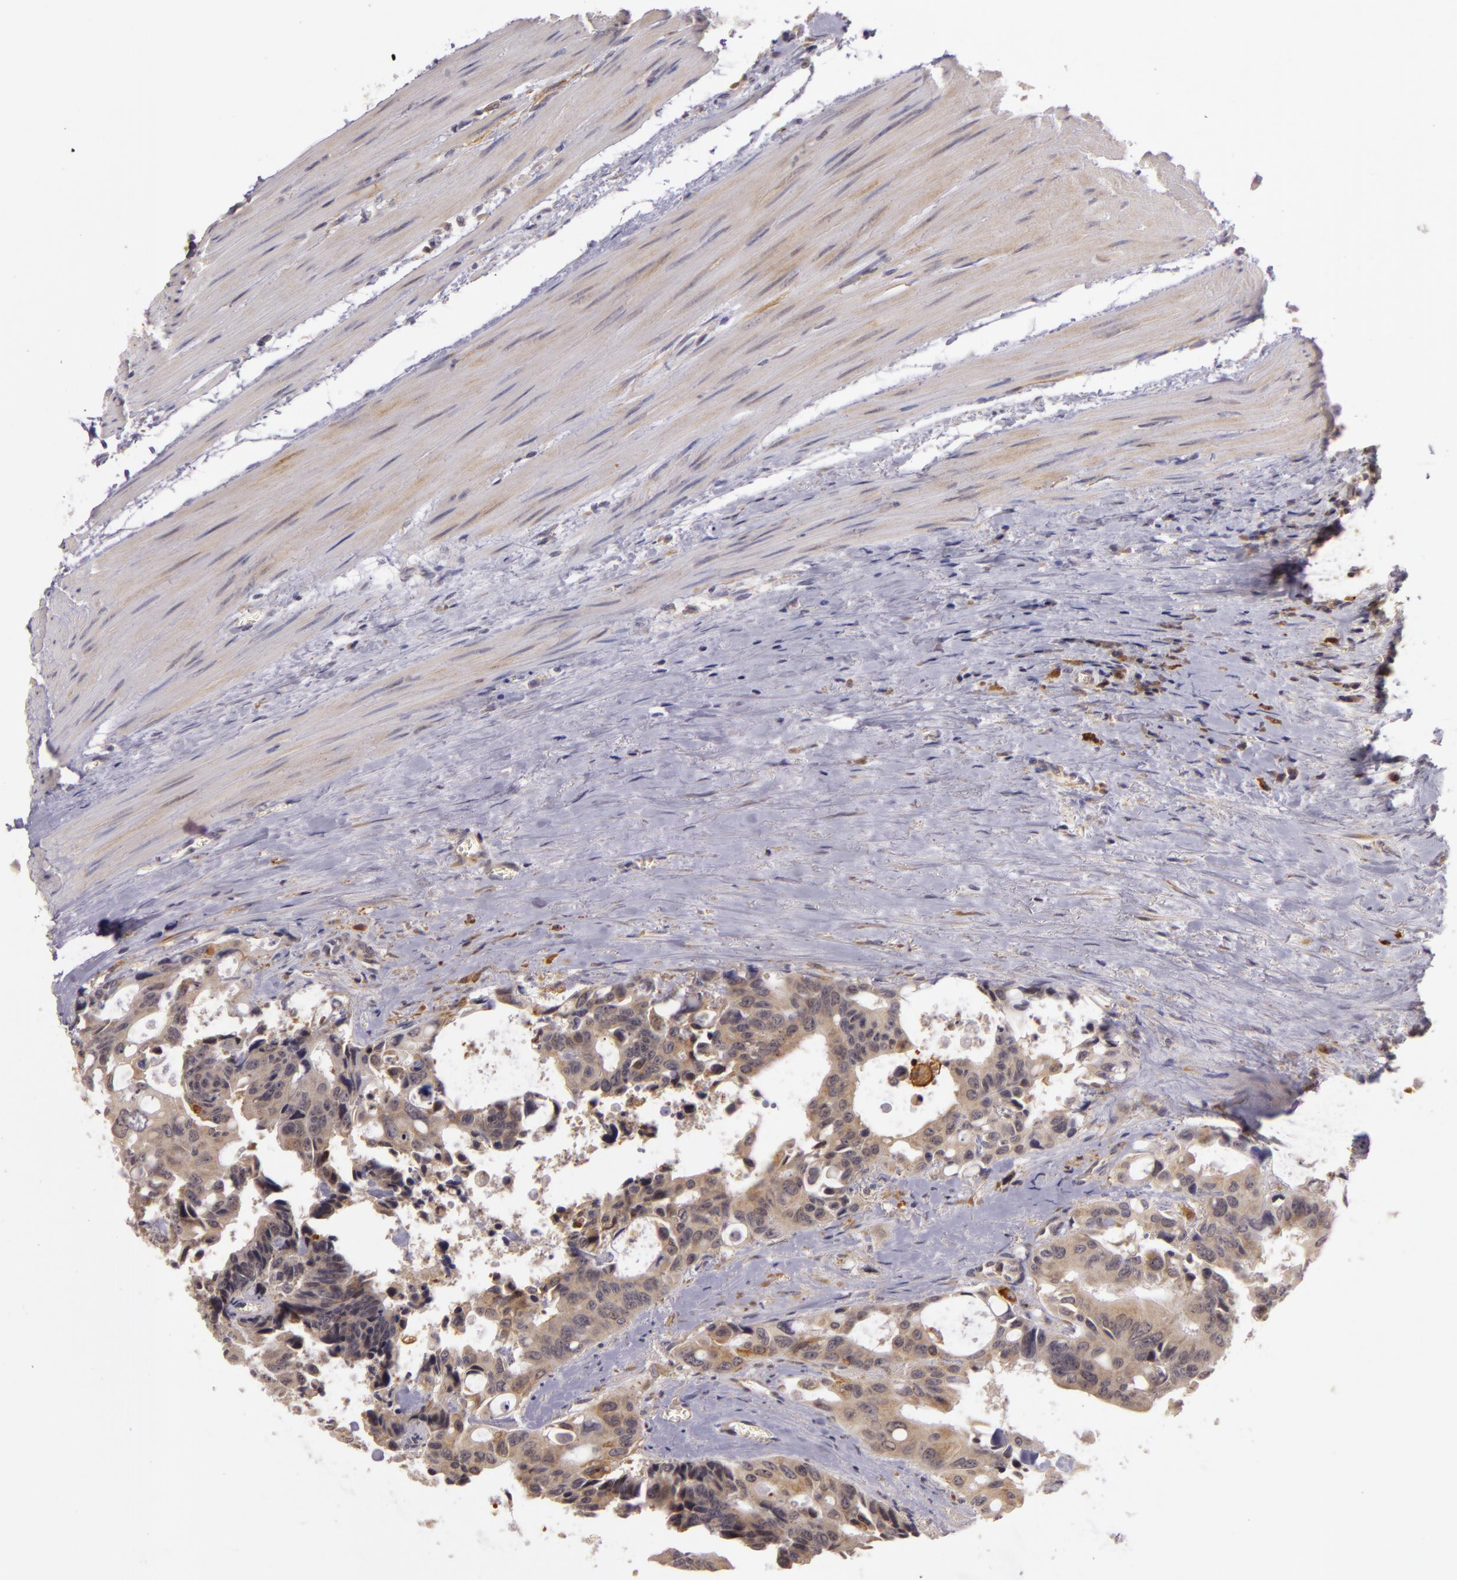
{"staining": {"intensity": "weak", "quantity": ">75%", "location": "cytoplasmic/membranous"}, "tissue": "colorectal cancer", "cell_type": "Tumor cells", "image_type": "cancer", "snomed": [{"axis": "morphology", "description": "Adenocarcinoma, NOS"}, {"axis": "topography", "description": "Rectum"}], "caption": "Immunohistochemistry histopathology image of human colorectal cancer stained for a protein (brown), which displays low levels of weak cytoplasmic/membranous expression in about >75% of tumor cells.", "gene": "PPP1R3F", "patient": {"sex": "male", "age": 76}}